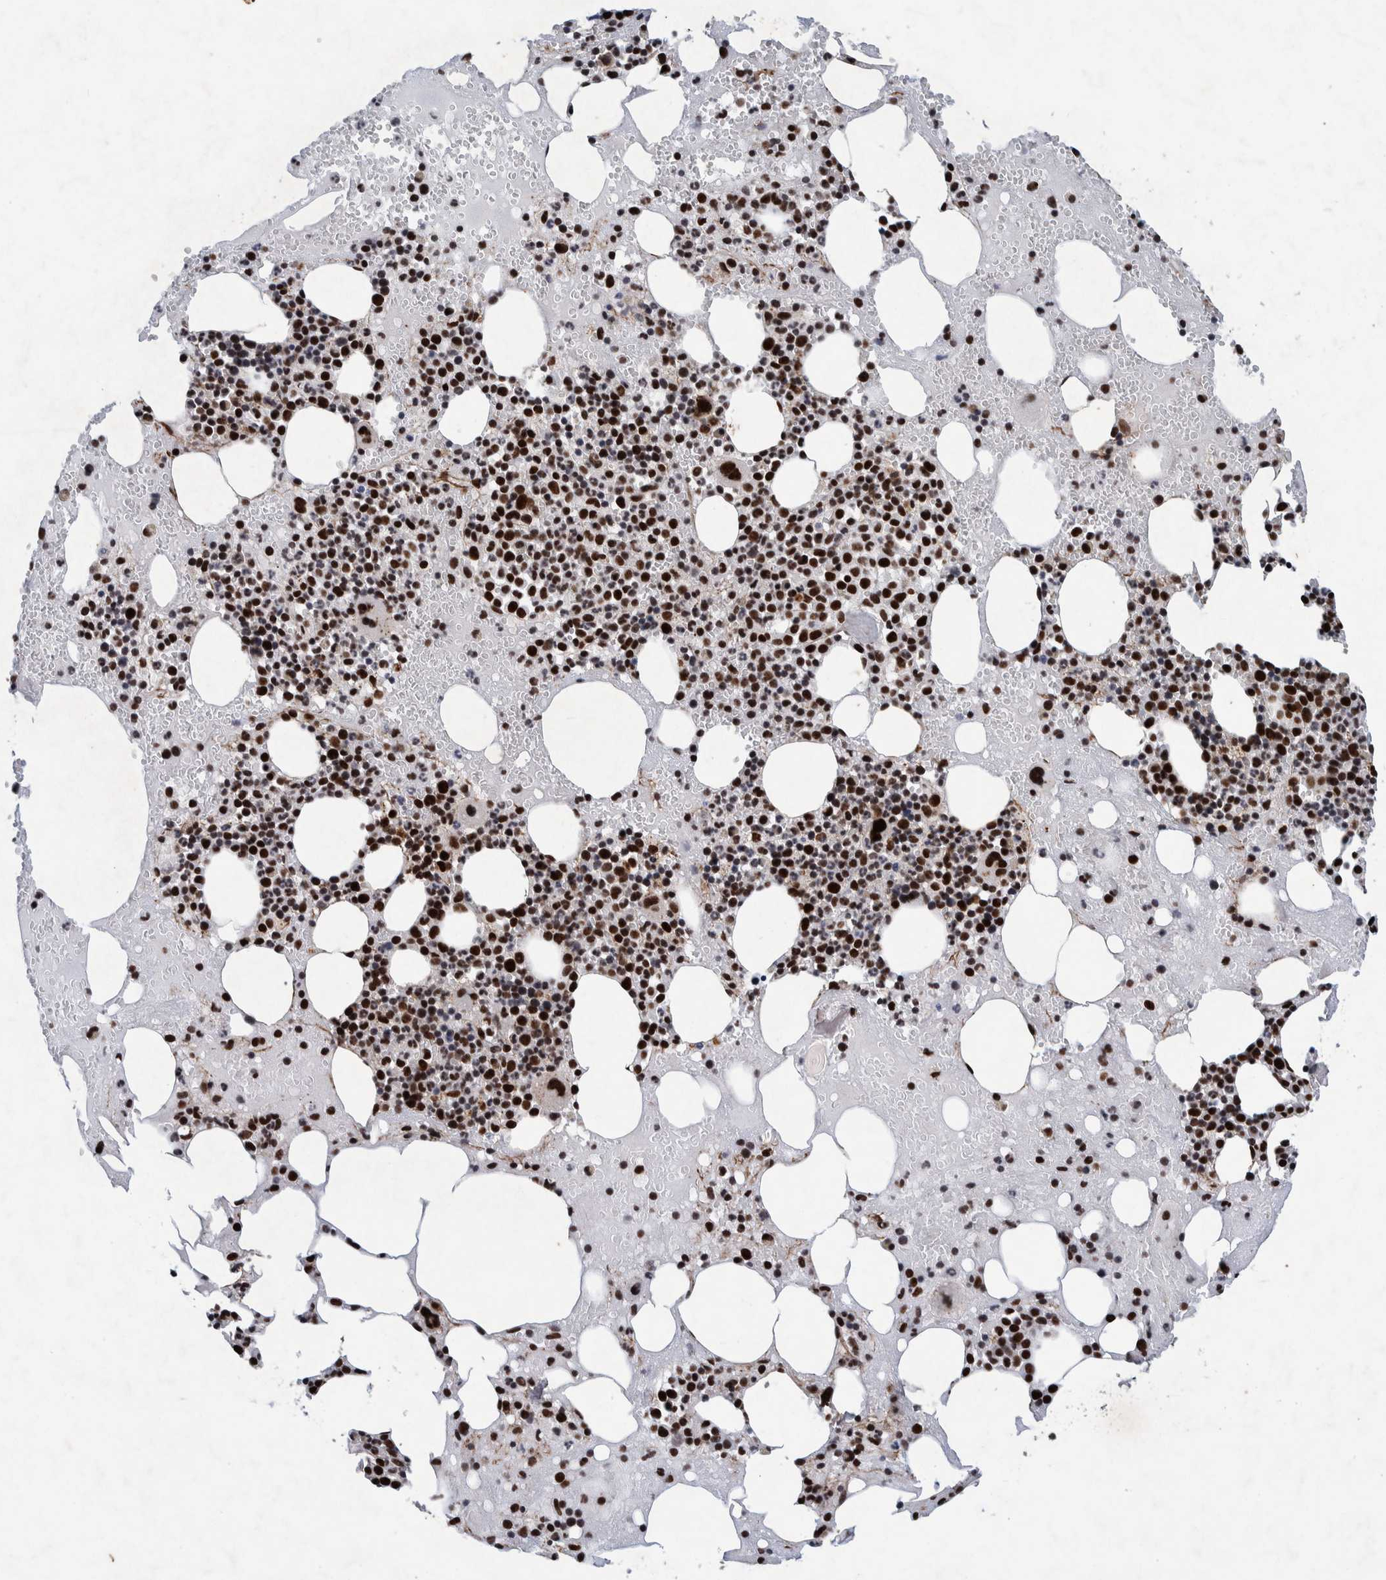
{"staining": {"intensity": "strong", "quantity": ">75%", "location": "nuclear"}, "tissue": "bone marrow", "cell_type": "Hematopoietic cells", "image_type": "normal", "snomed": [{"axis": "morphology", "description": "Normal tissue, NOS"}, {"axis": "morphology", "description": "Inflammation, NOS"}, {"axis": "topography", "description": "Bone marrow"}], "caption": "Immunohistochemical staining of normal bone marrow displays high levels of strong nuclear positivity in approximately >75% of hematopoietic cells.", "gene": "TAF10", "patient": {"sex": "female", "age": 78}}